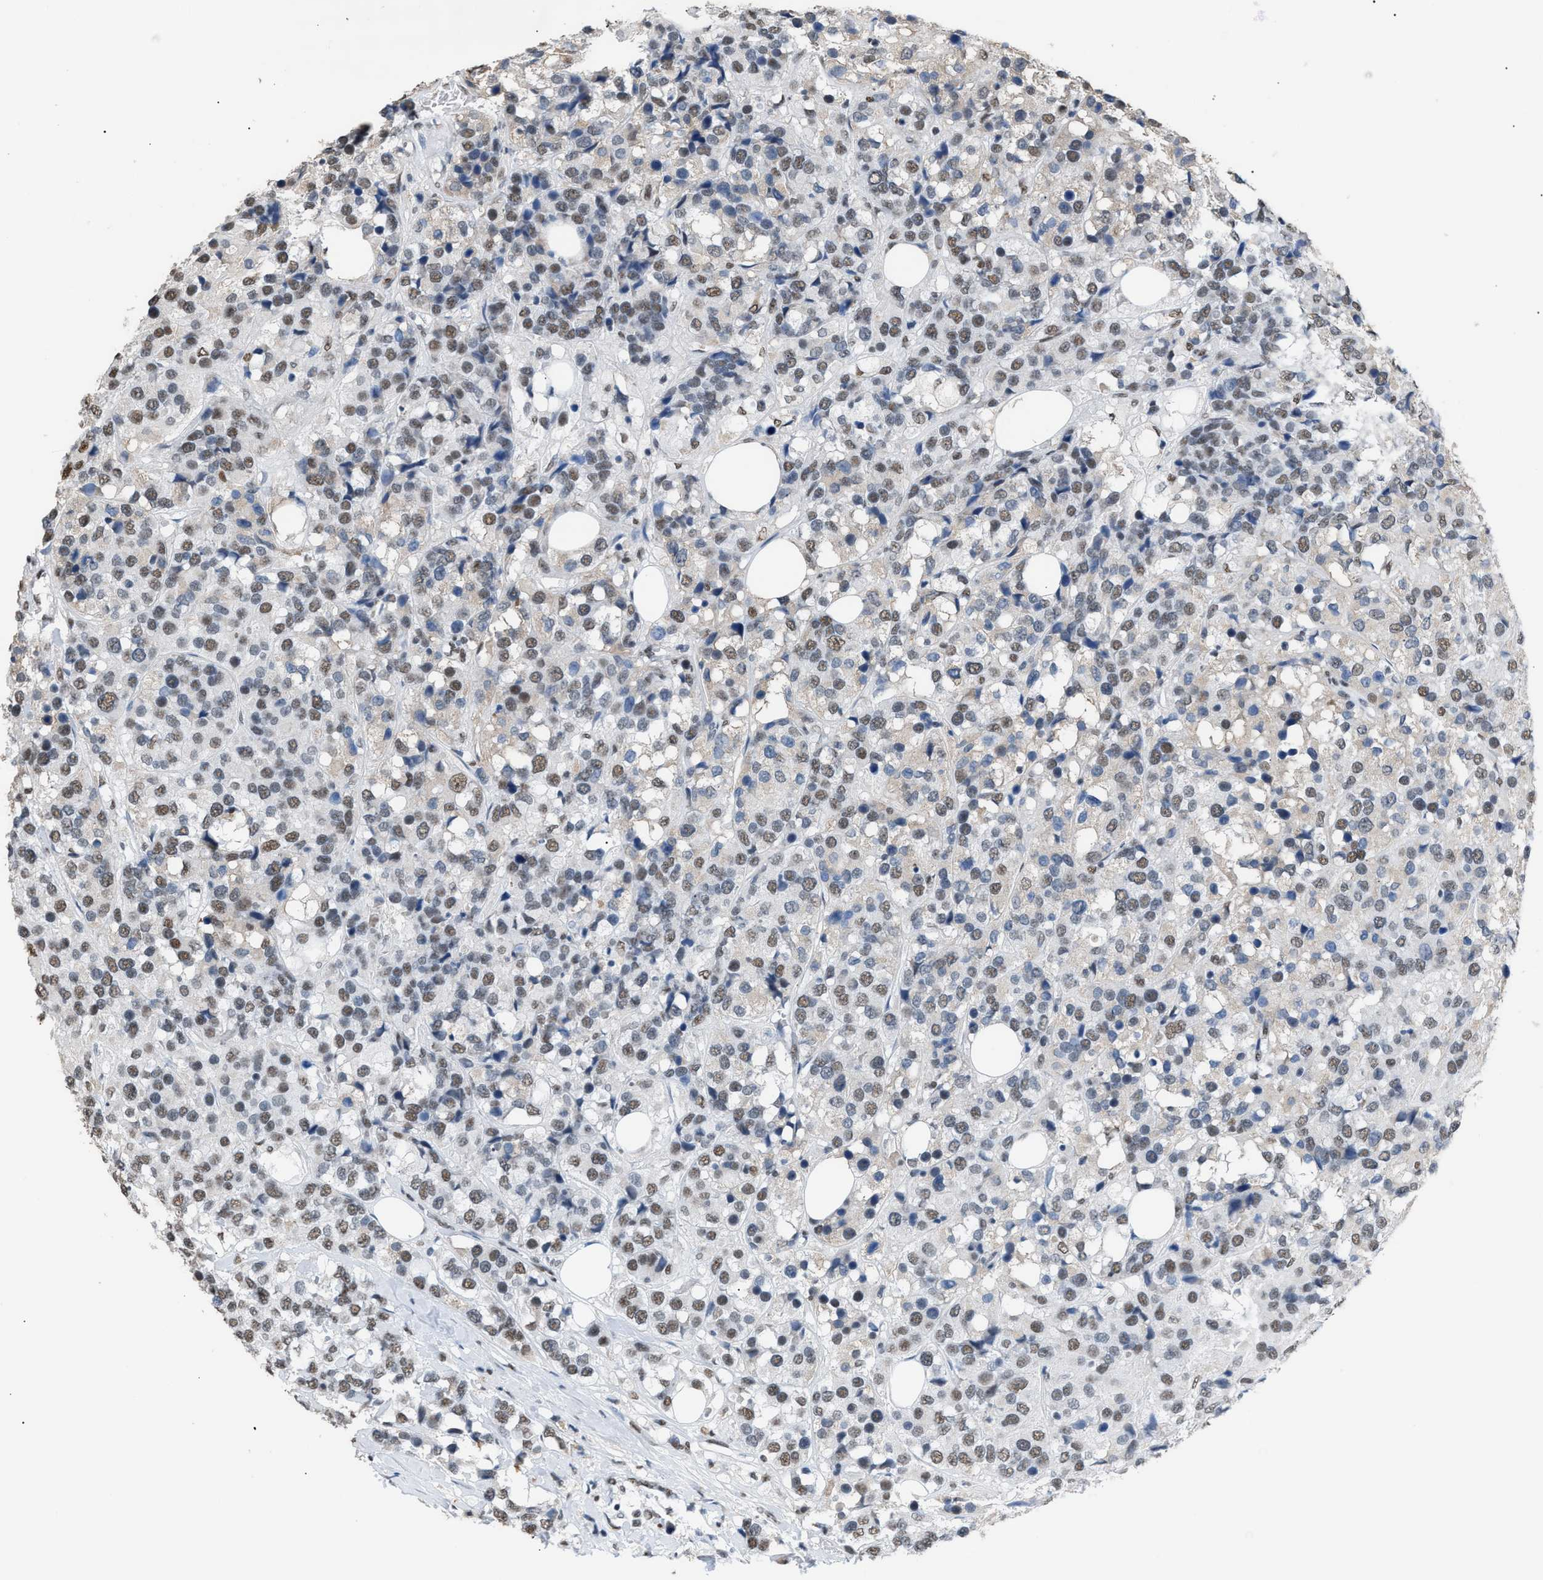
{"staining": {"intensity": "moderate", "quantity": ">75%", "location": "nuclear"}, "tissue": "breast cancer", "cell_type": "Tumor cells", "image_type": "cancer", "snomed": [{"axis": "morphology", "description": "Lobular carcinoma"}, {"axis": "topography", "description": "Breast"}], "caption": "Protein expression analysis of human breast lobular carcinoma reveals moderate nuclear positivity in about >75% of tumor cells.", "gene": "CCAR2", "patient": {"sex": "female", "age": 59}}